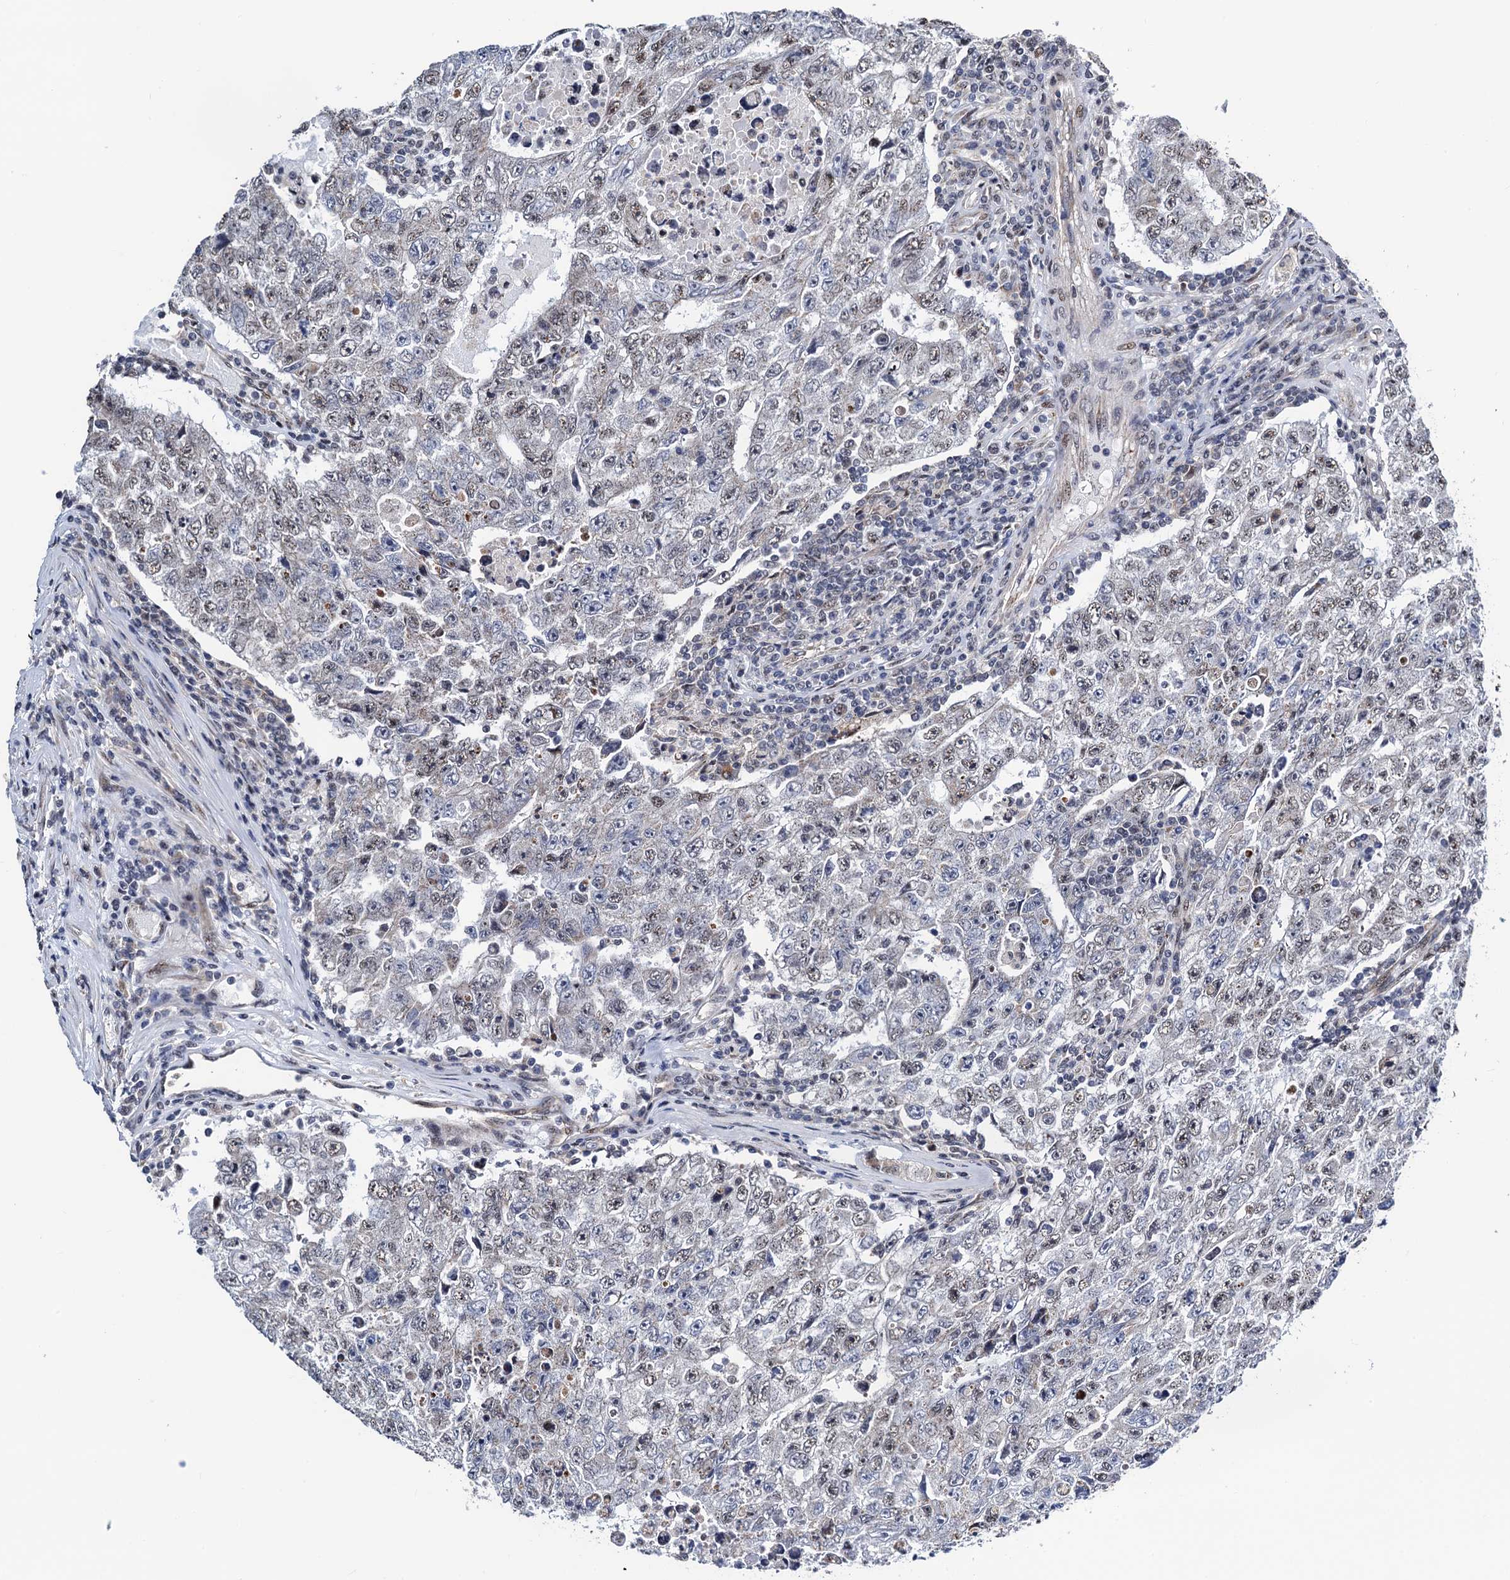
{"staining": {"intensity": "weak", "quantity": "25%-75%", "location": "nuclear"}, "tissue": "testis cancer", "cell_type": "Tumor cells", "image_type": "cancer", "snomed": [{"axis": "morphology", "description": "Carcinoma, Embryonal, NOS"}, {"axis": "topography", "description": "Testis"}], "caption": "High-magnification brightfield microscopy of testis cancer (embryonal carcinoma) stained with DAB (3,3'-diaminobenzidine) (brown) and counterstained with hematoxylin (blue). tumor cells exhibit weak nuclear staining is present in about25%-75% of cells. Ihc stains the protein in brown and the nuclei are stained blue.", "gene": "FAM222A", "patient": {"sex": "male", "age": 17}}